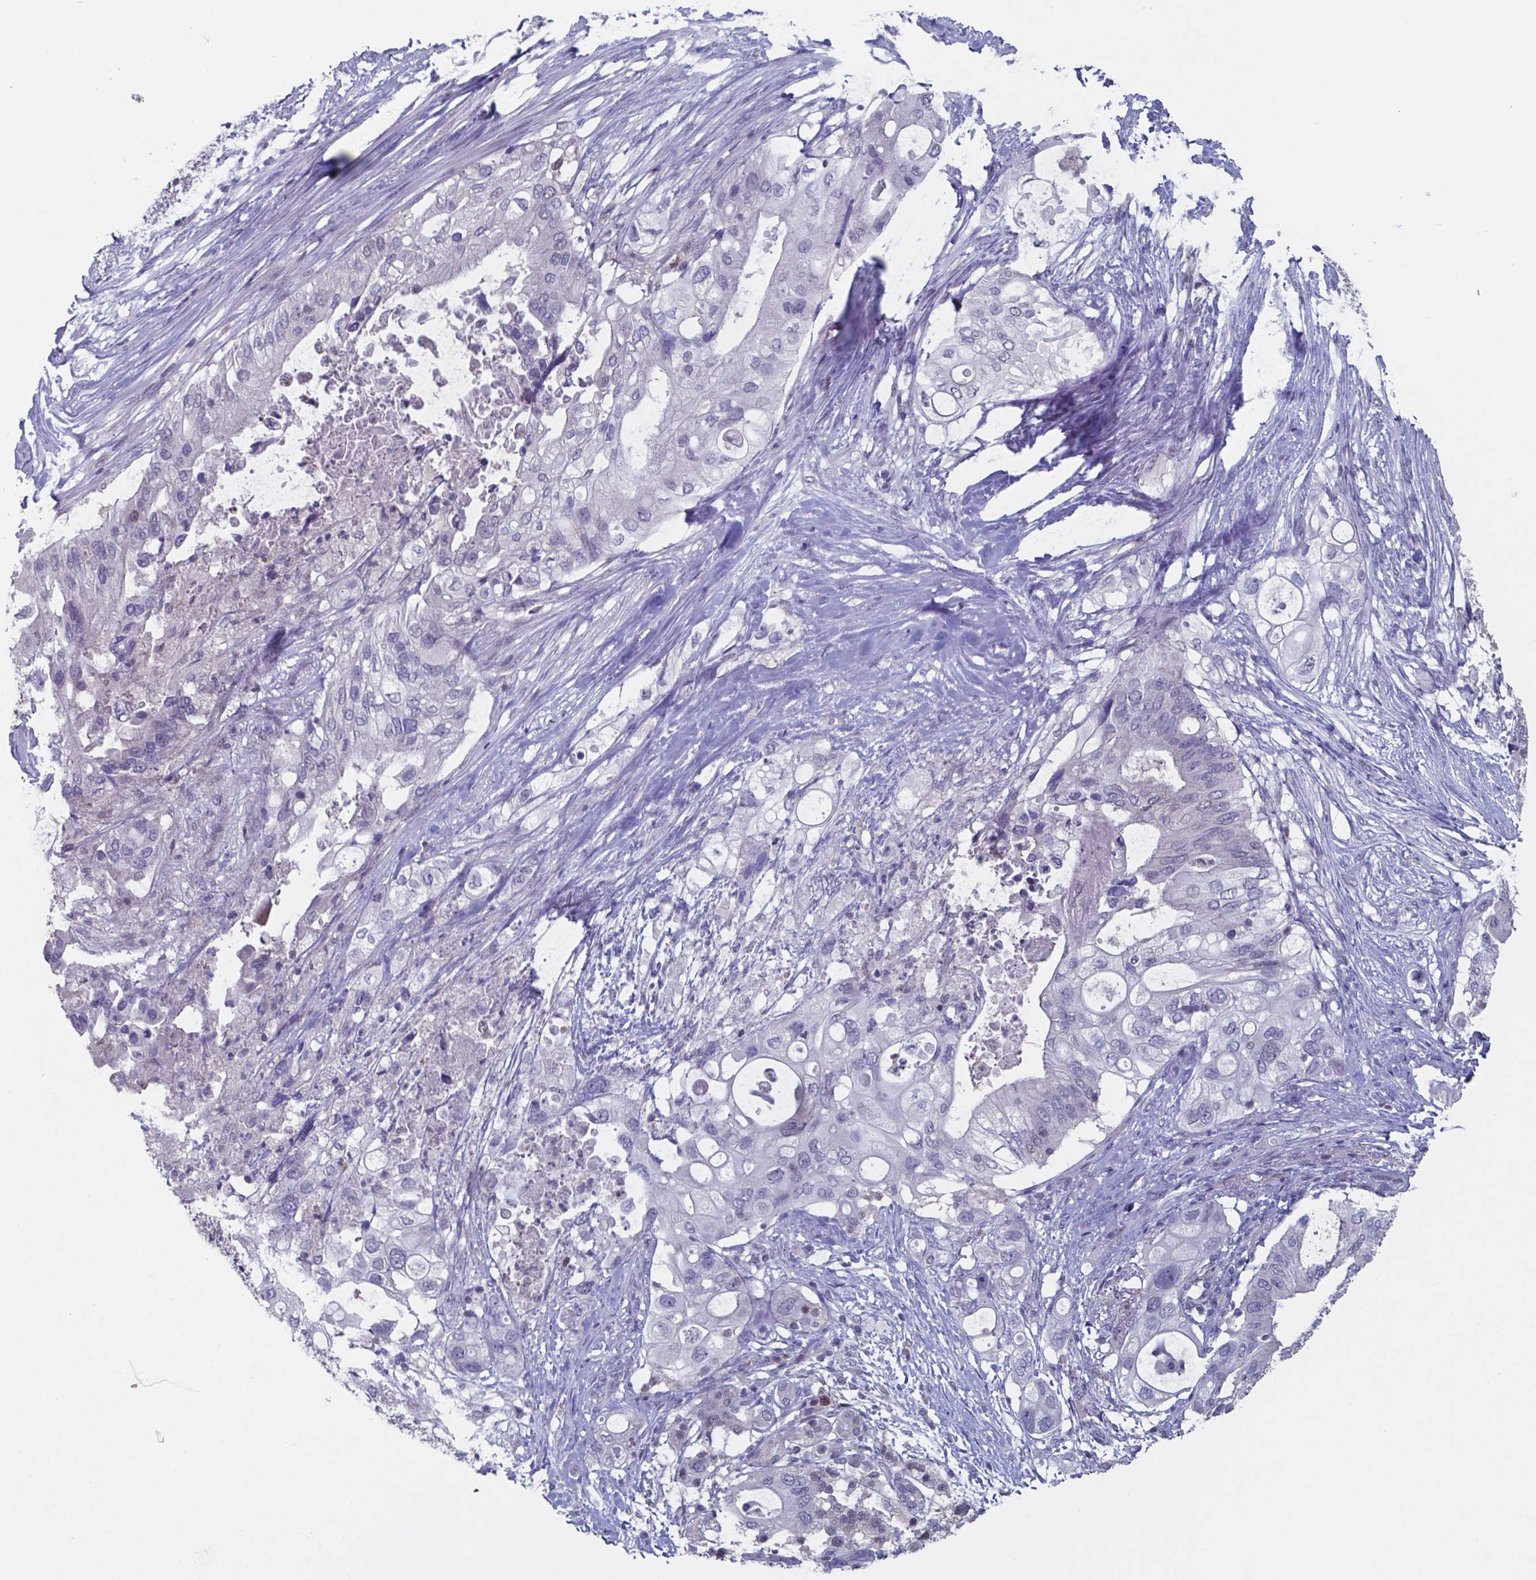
{"staining": {"intensity": "negative", "quantity": "none", "location": "none"}, "tissue": "pancreatic cancer", "cell_type": "Tumor cells", "image_type": "cancer", "snomed": [{"axis": "morphology", "description": "Adenocarcinoma, NOS"}, {"axis": "topography", "description": "Pancreas"}], "caption": "A histopathology image of pancreatic adenocarcinoma stained for a protein shows no brown staining in tumor cells.", "gene": "TDP2", "patient": {"sex": "female", "age": 72}}